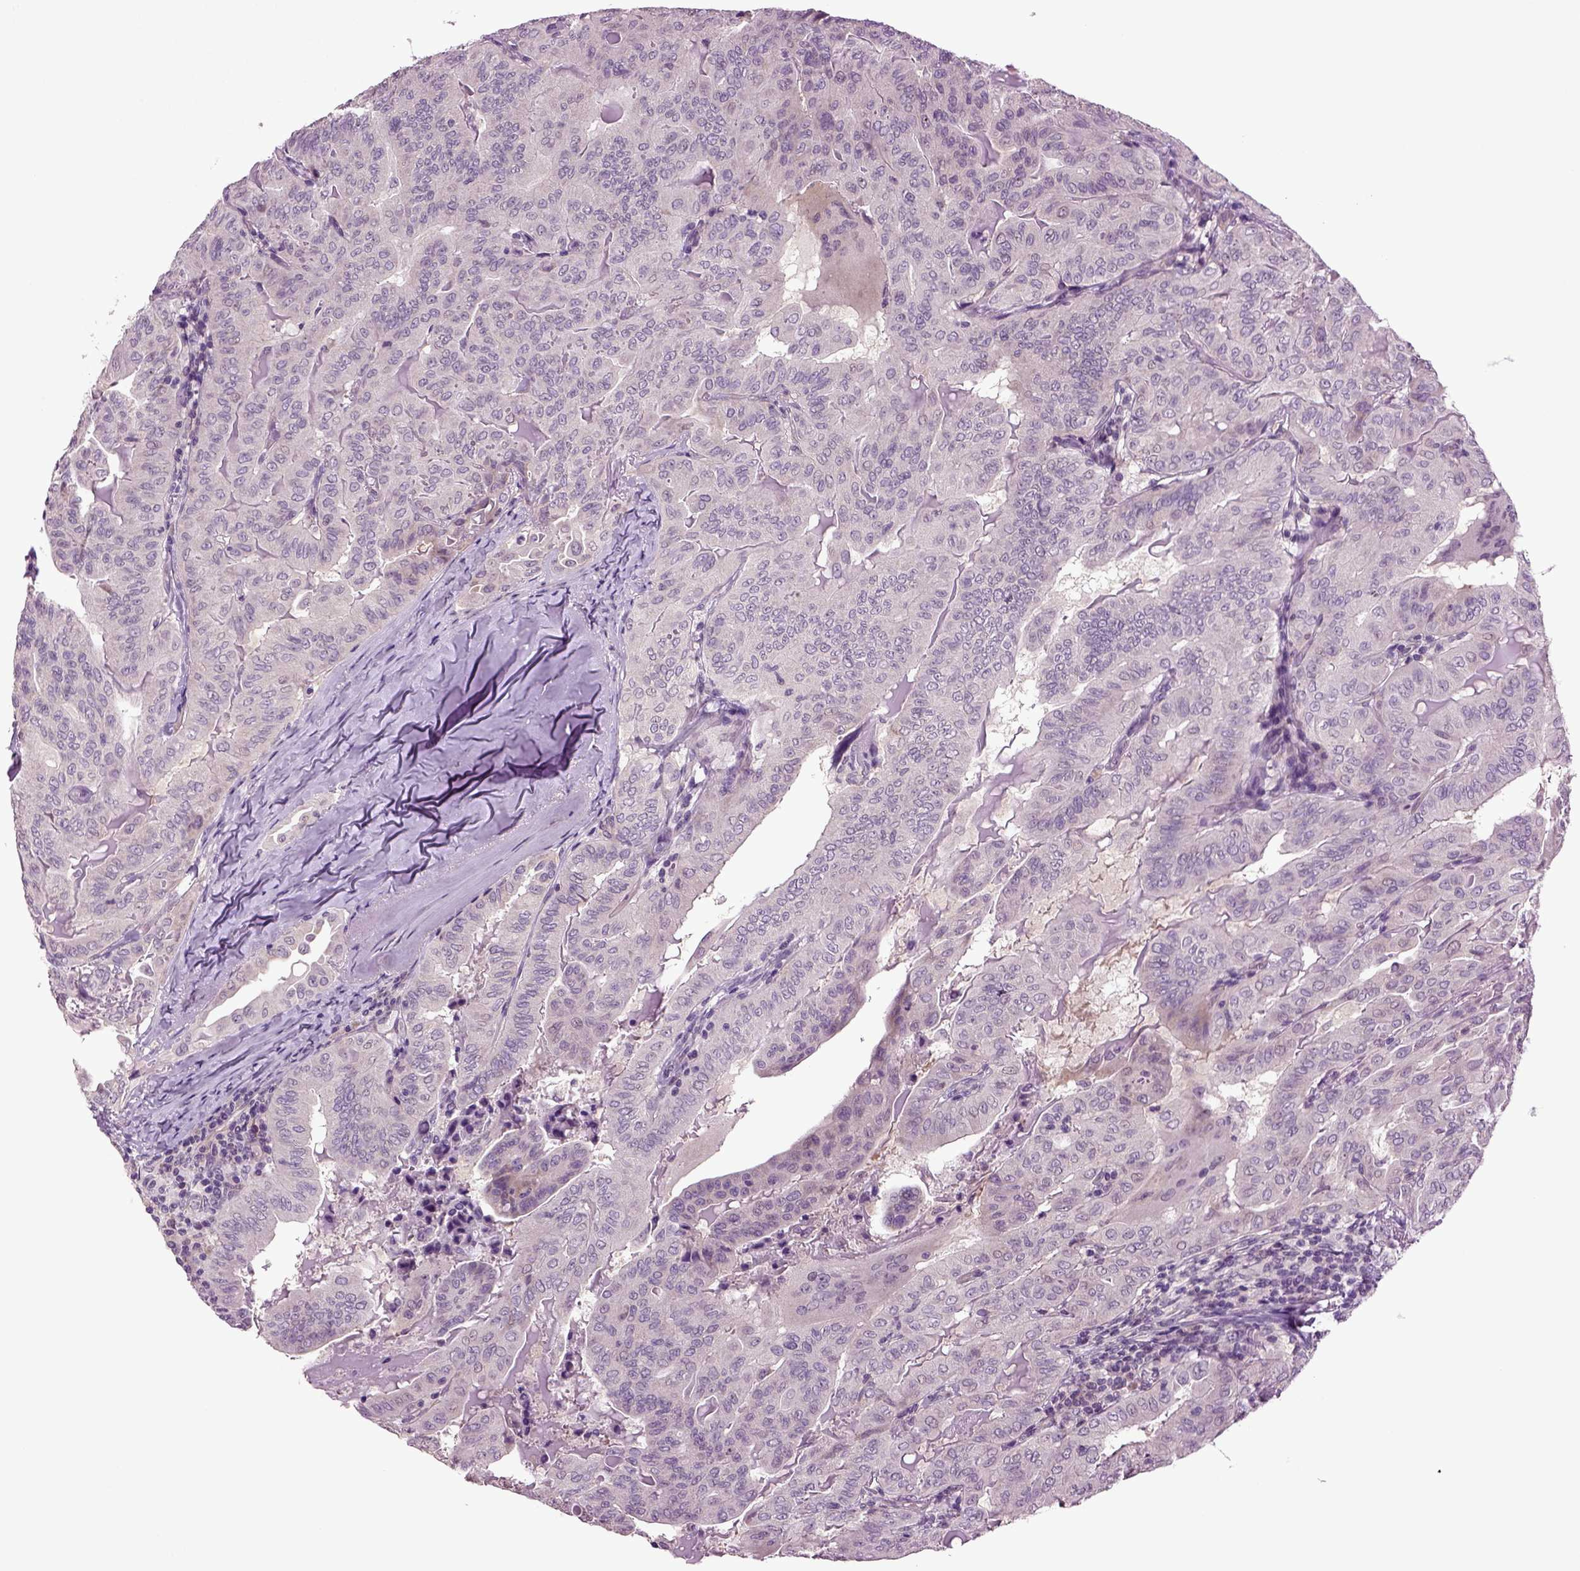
{"staining": {"intensity": "weak", "quantity": "<25%", "location": "cytoplasmic/membranous"}, "tissue": "thyroid cancer", "cell_type": "Tumor cells", "image_type": "cancer", "snomed": [{"axis": "morphology", "description": "Papillary adenocarcinoma, NOS"}, {"axis": "topography", "description": "Thyroid gland"}], "caption": "Protein analysis of thyroid papillary adenocarcinoma demonstrates no significant staining in tumor cells.", "gene": "PLCH2", "patient": {"sex": "female", "age": 68}}